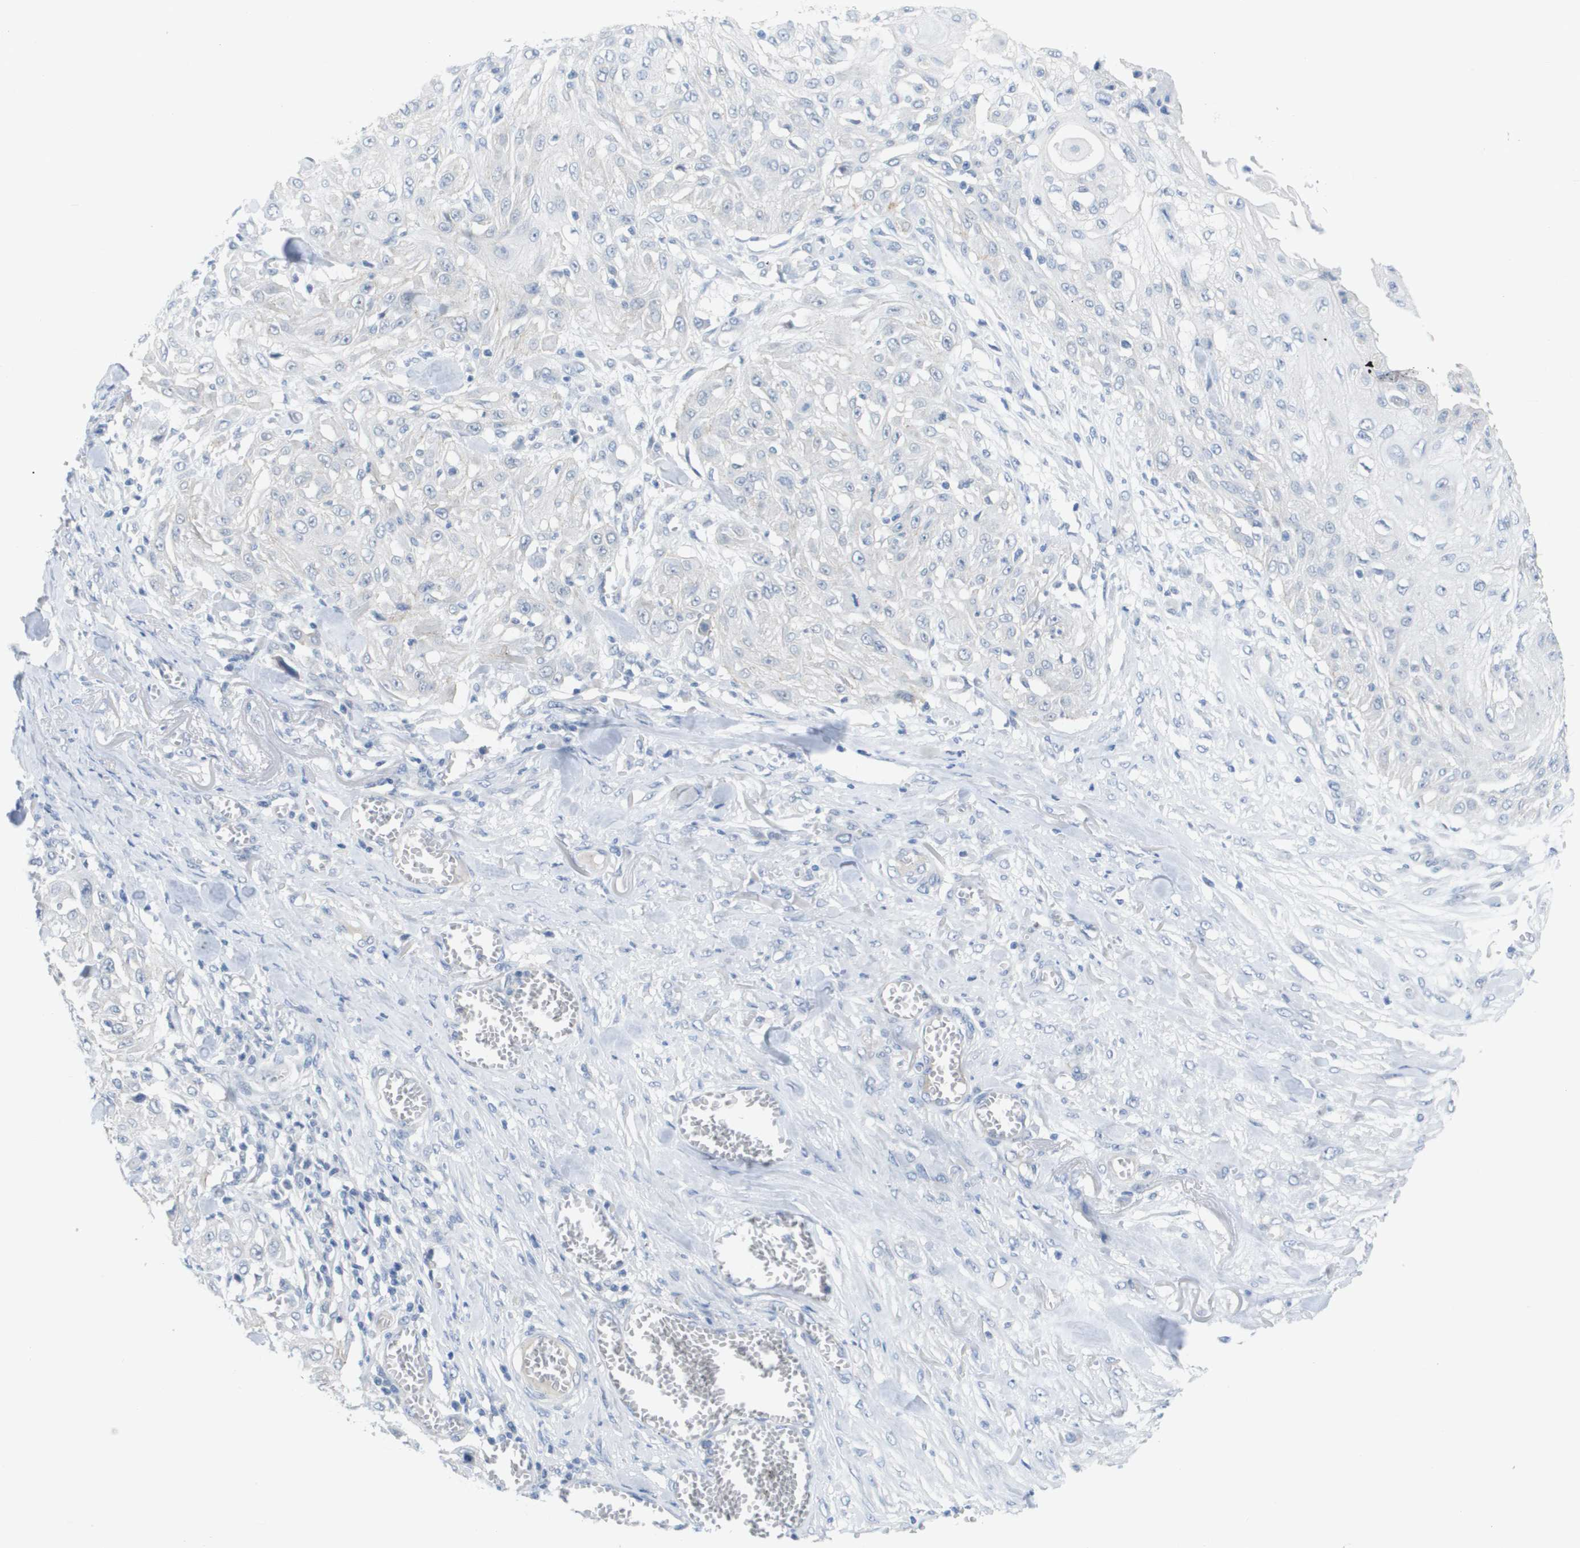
{"staining": {"intensity": "negative", "quantity": "none", "location": "none"}, "tissue": "skin cancer", "cell_type": "Tumor cells", "image_type": "cancer", "snomed": [{"axis": "morphology", "description": "Squamous cell carcinoma, NOS"}, {"axis": "morphology", "description": "Squamous cell carcinoma, metastatic, NOS"}, {"axis": "topography", "description": "Skin"}, {"axis": "topography", "description": "Lymph node"}], "caption": "Immunohistochemistry (IHC) image of neoplastic tissue: metastatic squamous cell carcinoma (skin) stained with DAB shows no significant protein expression in tumor cells.", "gene": "PDE4A", "patient": {"sex": "male", "age": 75}}